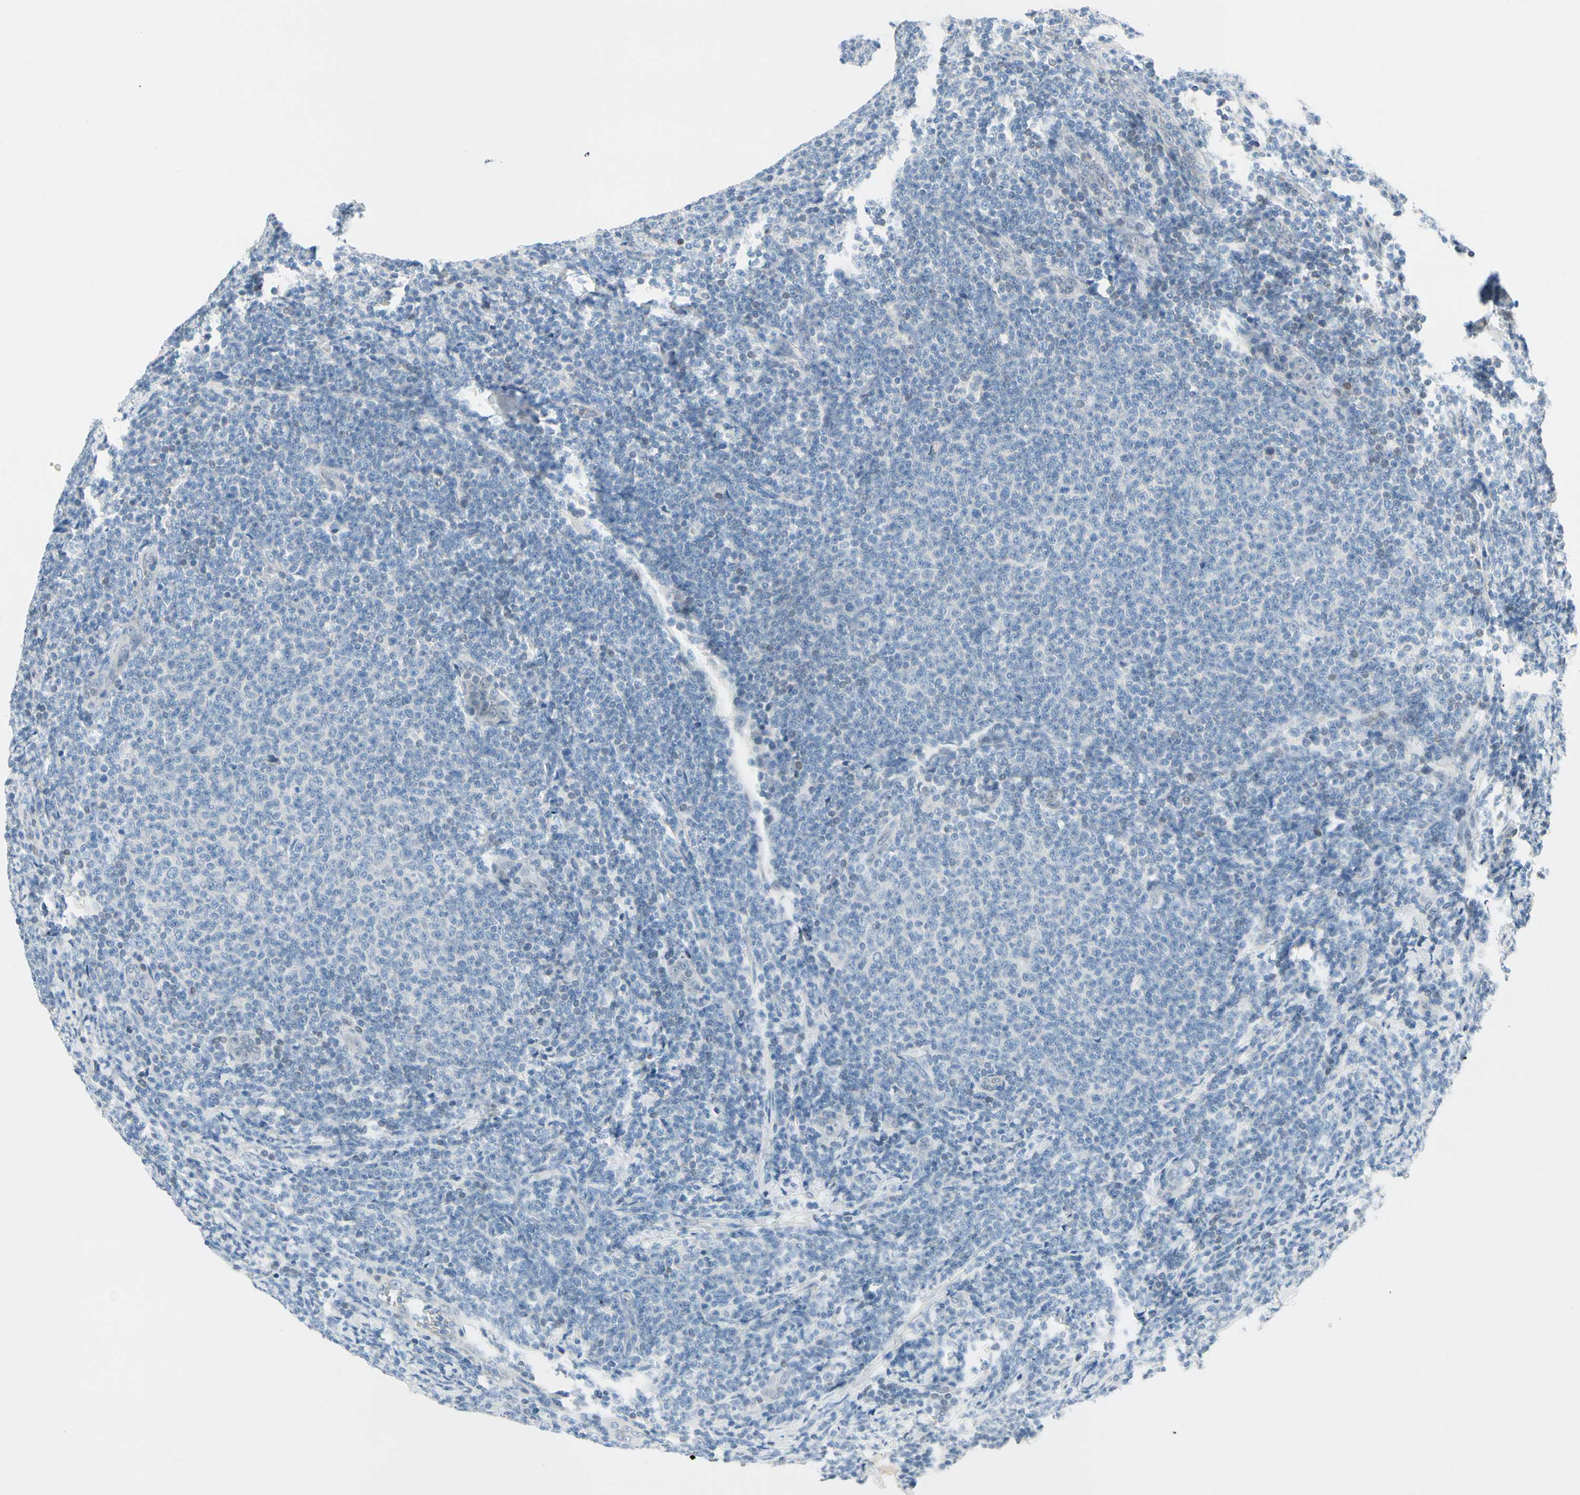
{"staining": {"intensity": "negative", "quantity": "none", "location": "none"}, "tissue": "lymphoma", "cell_type": "Tumor cells", "image_type": "cancer", "snomed": [{"axis": "morphology", "description": "Malignant lymphoma, non-Hodgkin's type, Low grade"}, {"axis": "topography", "description": "Lymph node"}], "caption": "This is an immunohistochemistry (IHC) photomicrograph of human low-grade malignant lymphoma, non-Hodgkin's type. There is no expression in tumor cells.", "gene": "ZNF132", "patient": {"sex": "male", "age": 66}}